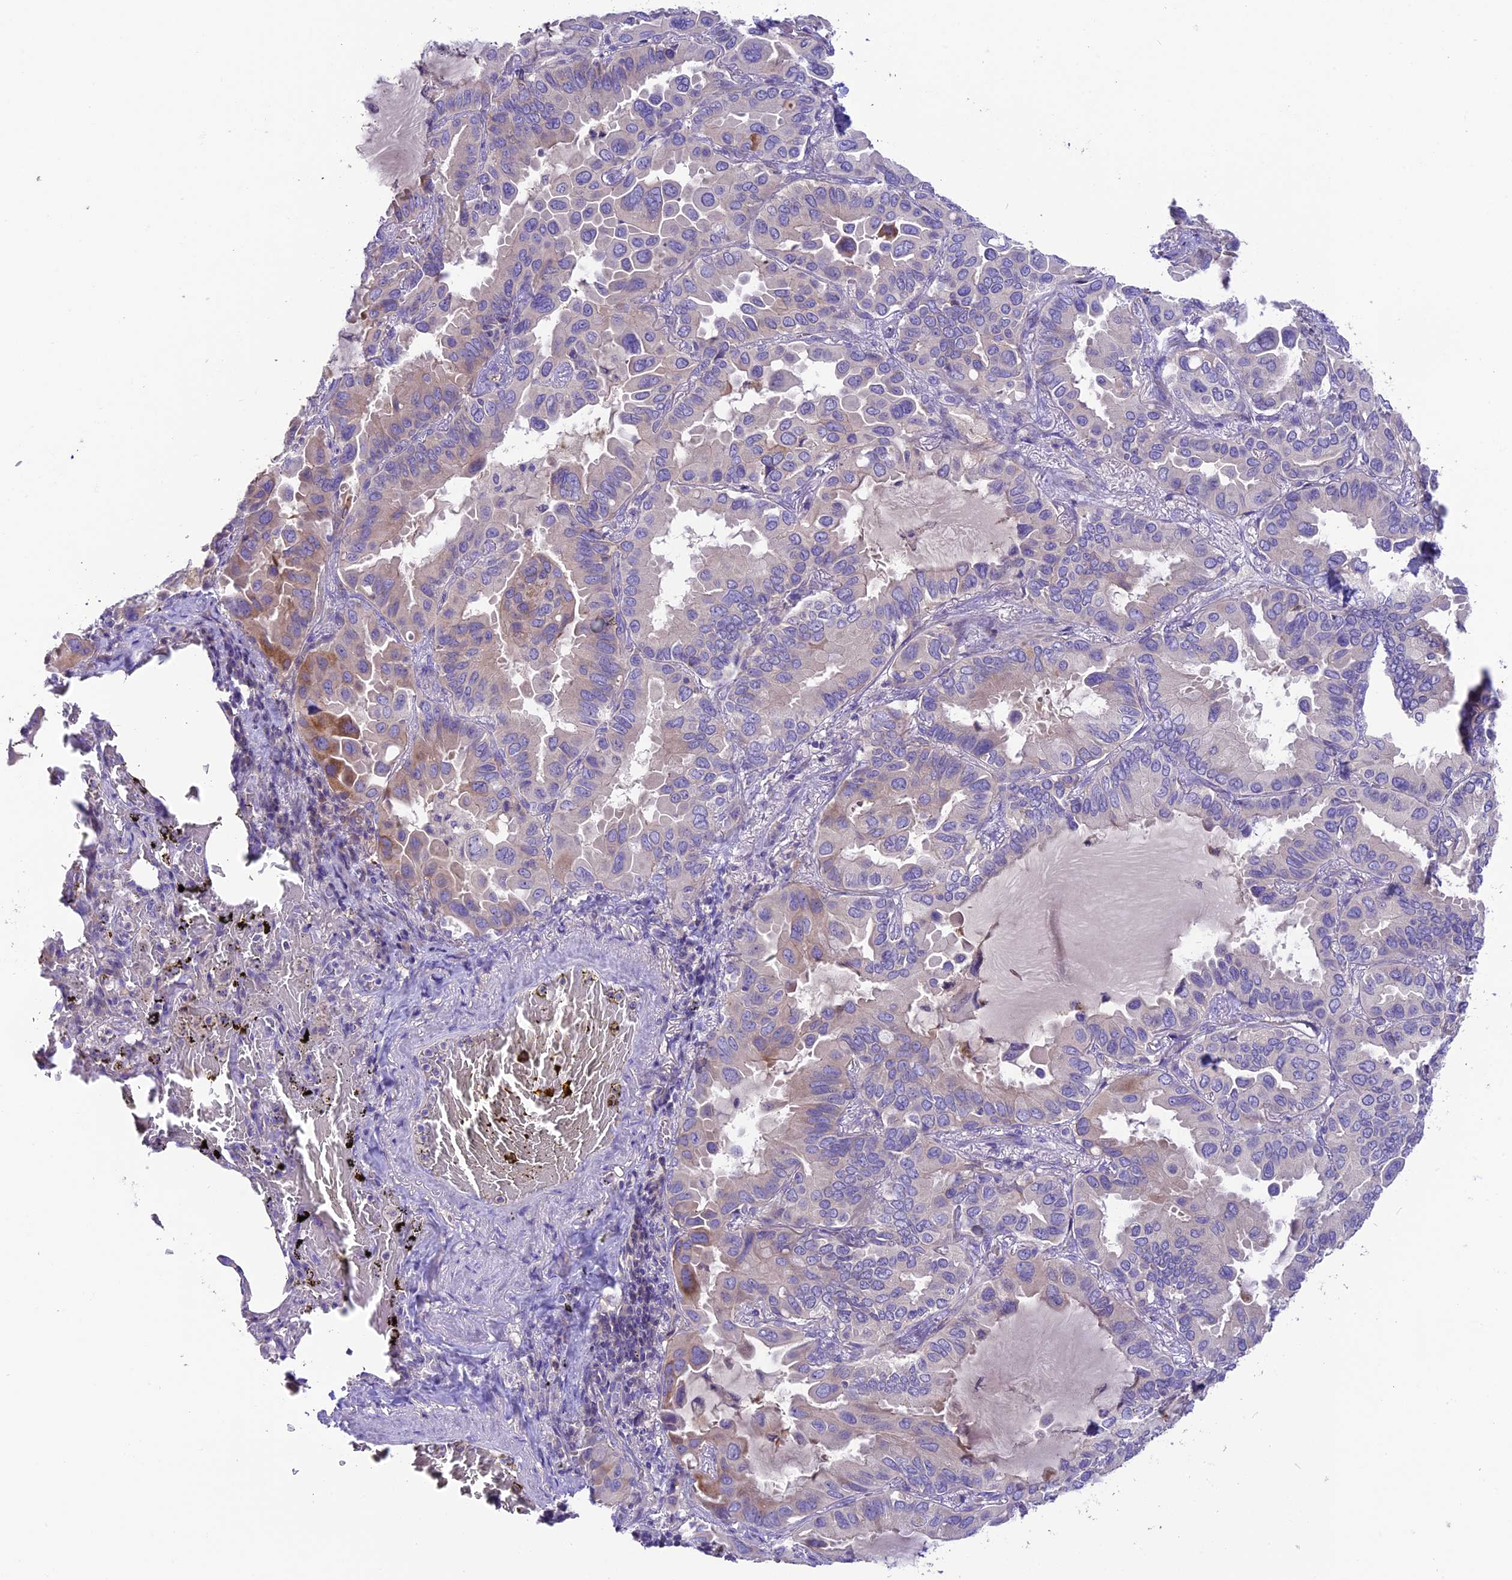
{"staining": {"intensity": "moderate", "quantity": "<25%", "location": "cytoplasmic/membranous"}, "tissue": "lung cancer", "cell_type": "Tumor cells", "image_type": "cancer", "snomed": [{"axis": "morphology", "description": "Adenocarcinoma, NOS"}, {"axis": "topography", "description": "Lung"}], "caption": "The immunohistochemical stain highlights moderate cytoplasmic/membranous expression in tumor cells of adenocarcinoma (lung) tissue.", "gene": "CD99L2", "patient": {"sex": "male", "age": 64}}